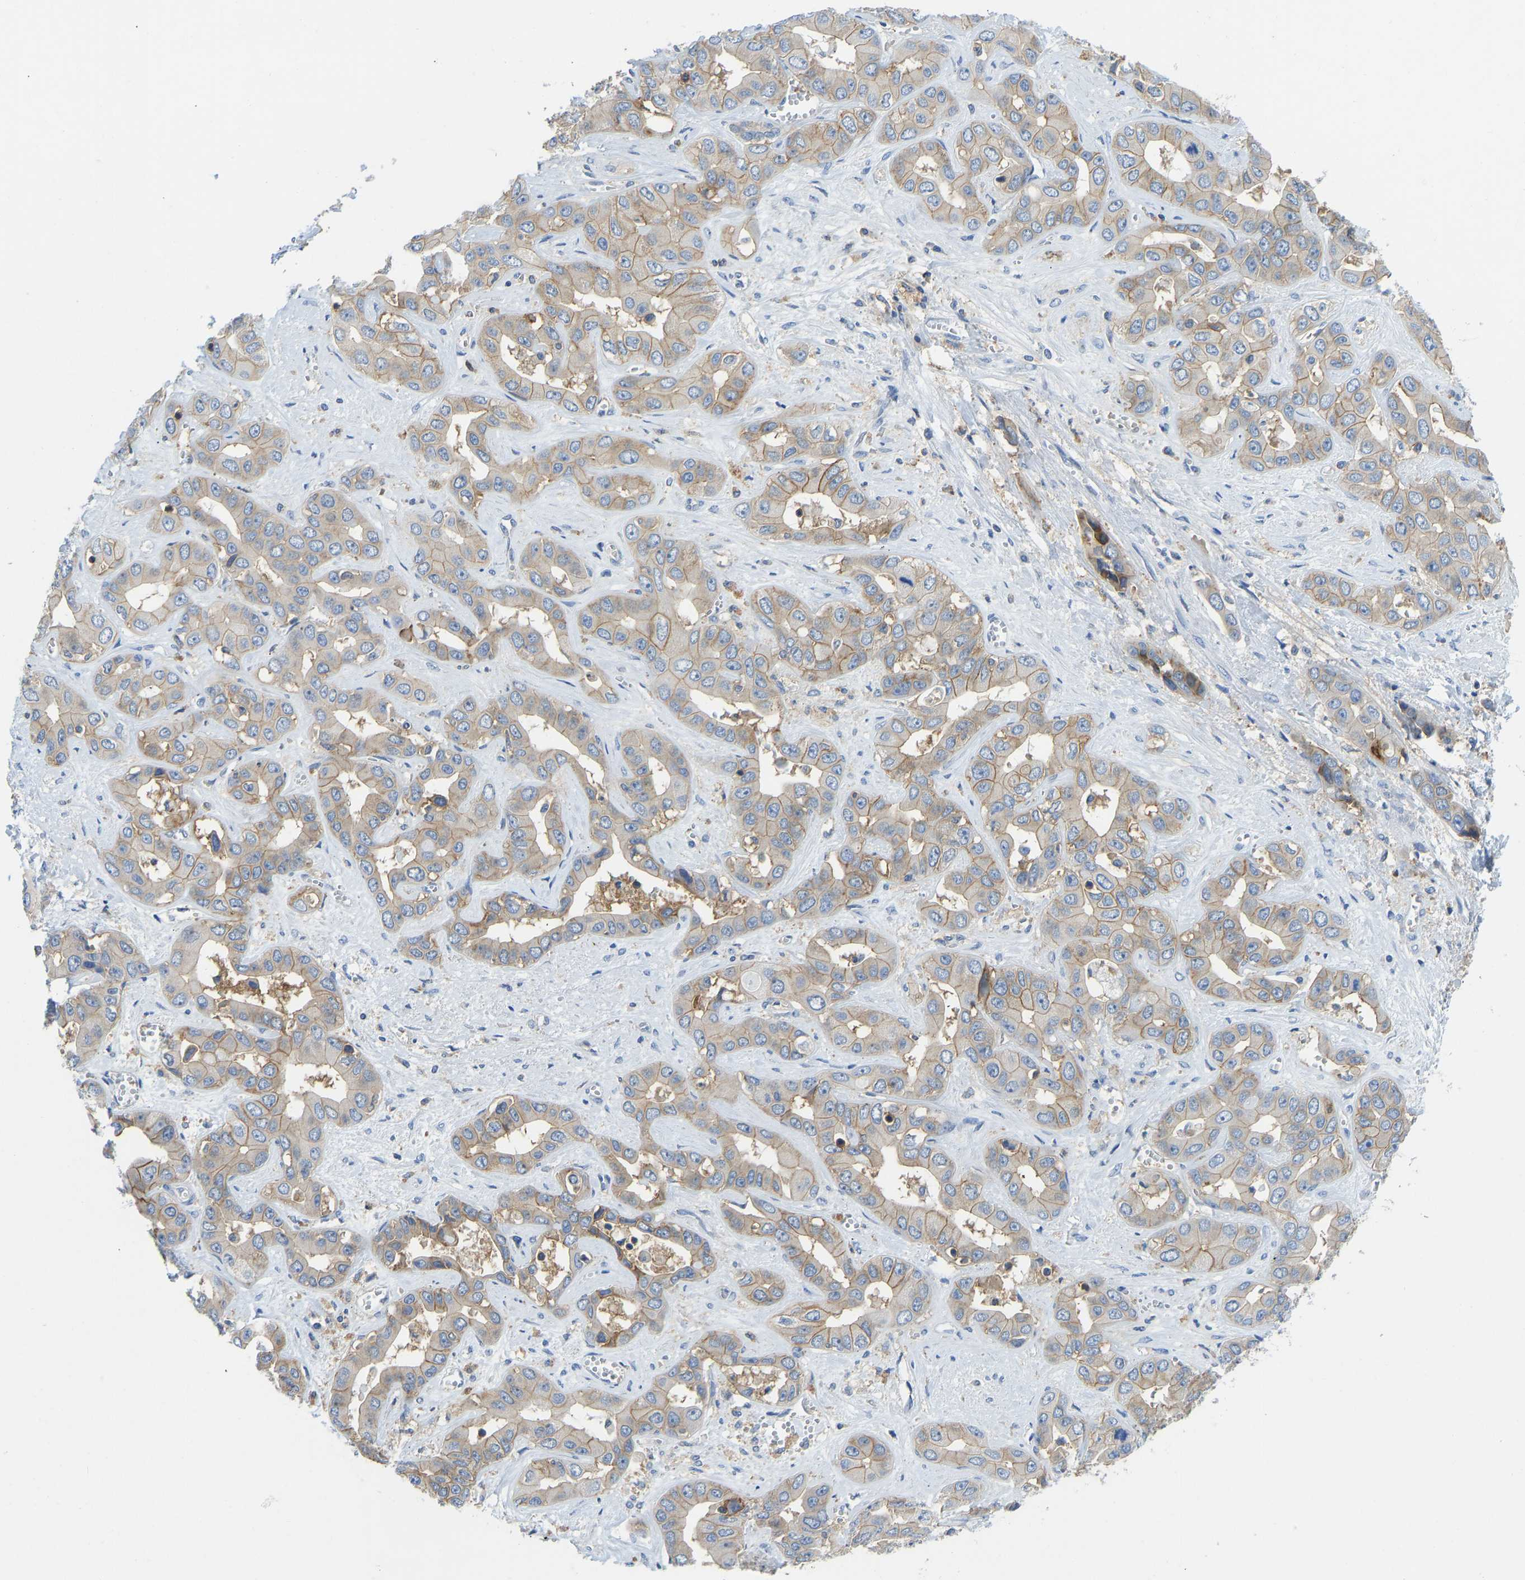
{"staining": {"intensity": "moderate", "quantity": ">75%", "location": "cytoplasmic/membranous"}, "tissue": "liver cancer", "cell_type": "Tumor cells", "image_type": "cancer", "snomed": [{"axis": "morphology", "description": "Cholangiocarcinoma"}, {"axis": "topography", "description": "Liver"}], "caption": "Moderate cytoplasmic/membranous staining for a protein is identified in approximately >75% of tumor cells of liver cancer (cholangiocarcinoma) using immunohistochemistry (IHC).", "gene": "NDRG3", "patient": {"sex": "female", "age": 52}}